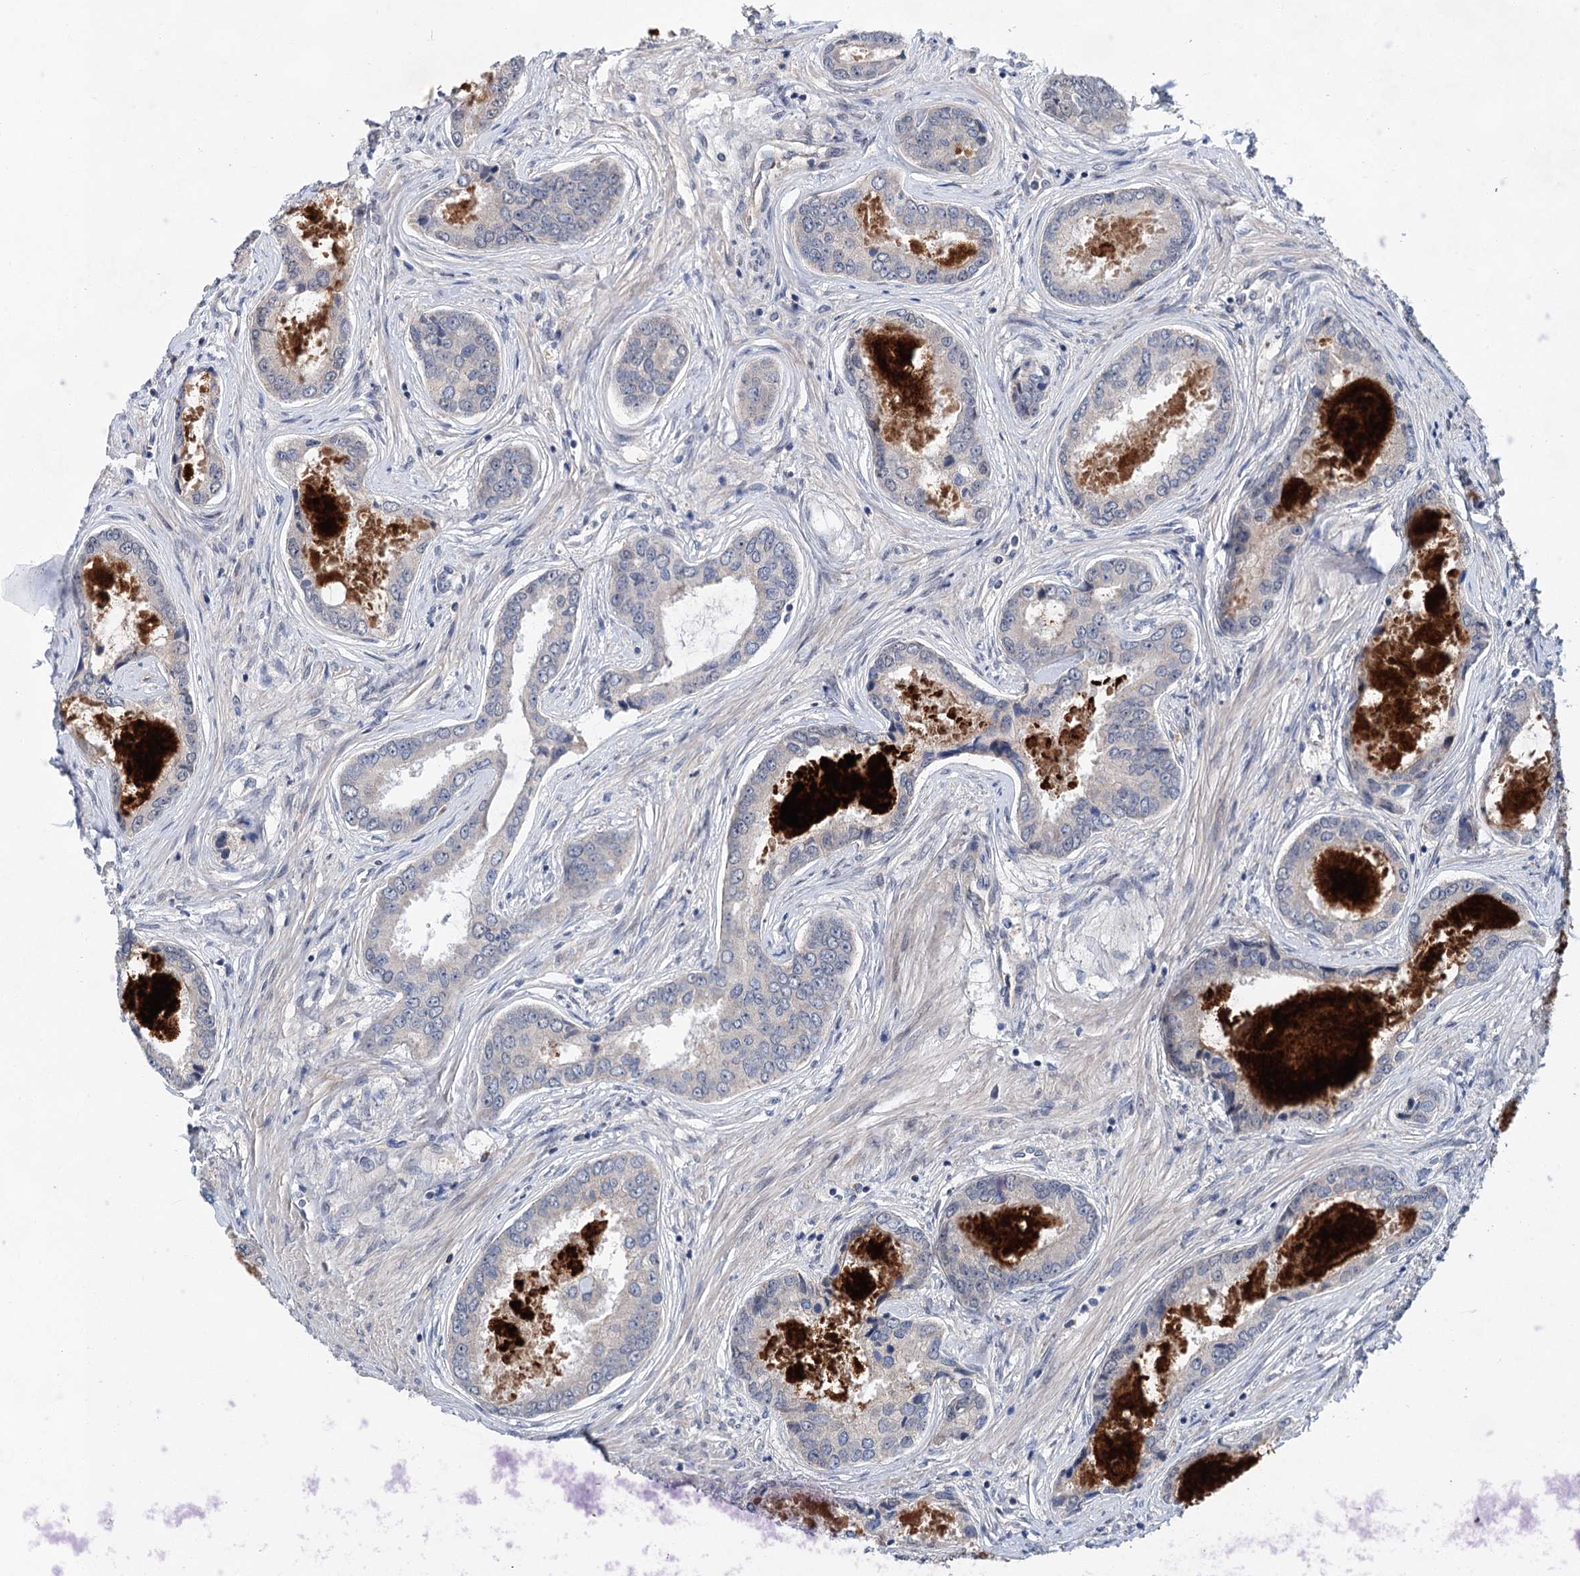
{"staining": {"intensity": "negative", "quantity": "none", "location": "none"}, "tissue": "prostate cancer", "cell_type": "Tumor cells", "image_type": "cancer", "snomed": [{"axis": "morphology", "description": "Adenocarcinoma, Low grade"}, {"axis": "topography", "description": "Prostate"}], "caption": "There is no significant expression in tumor cells of low-grade adenocarcinoma (prostate).", "gene": "MORN3", "patient": {"sex": "male", "age": 68}}